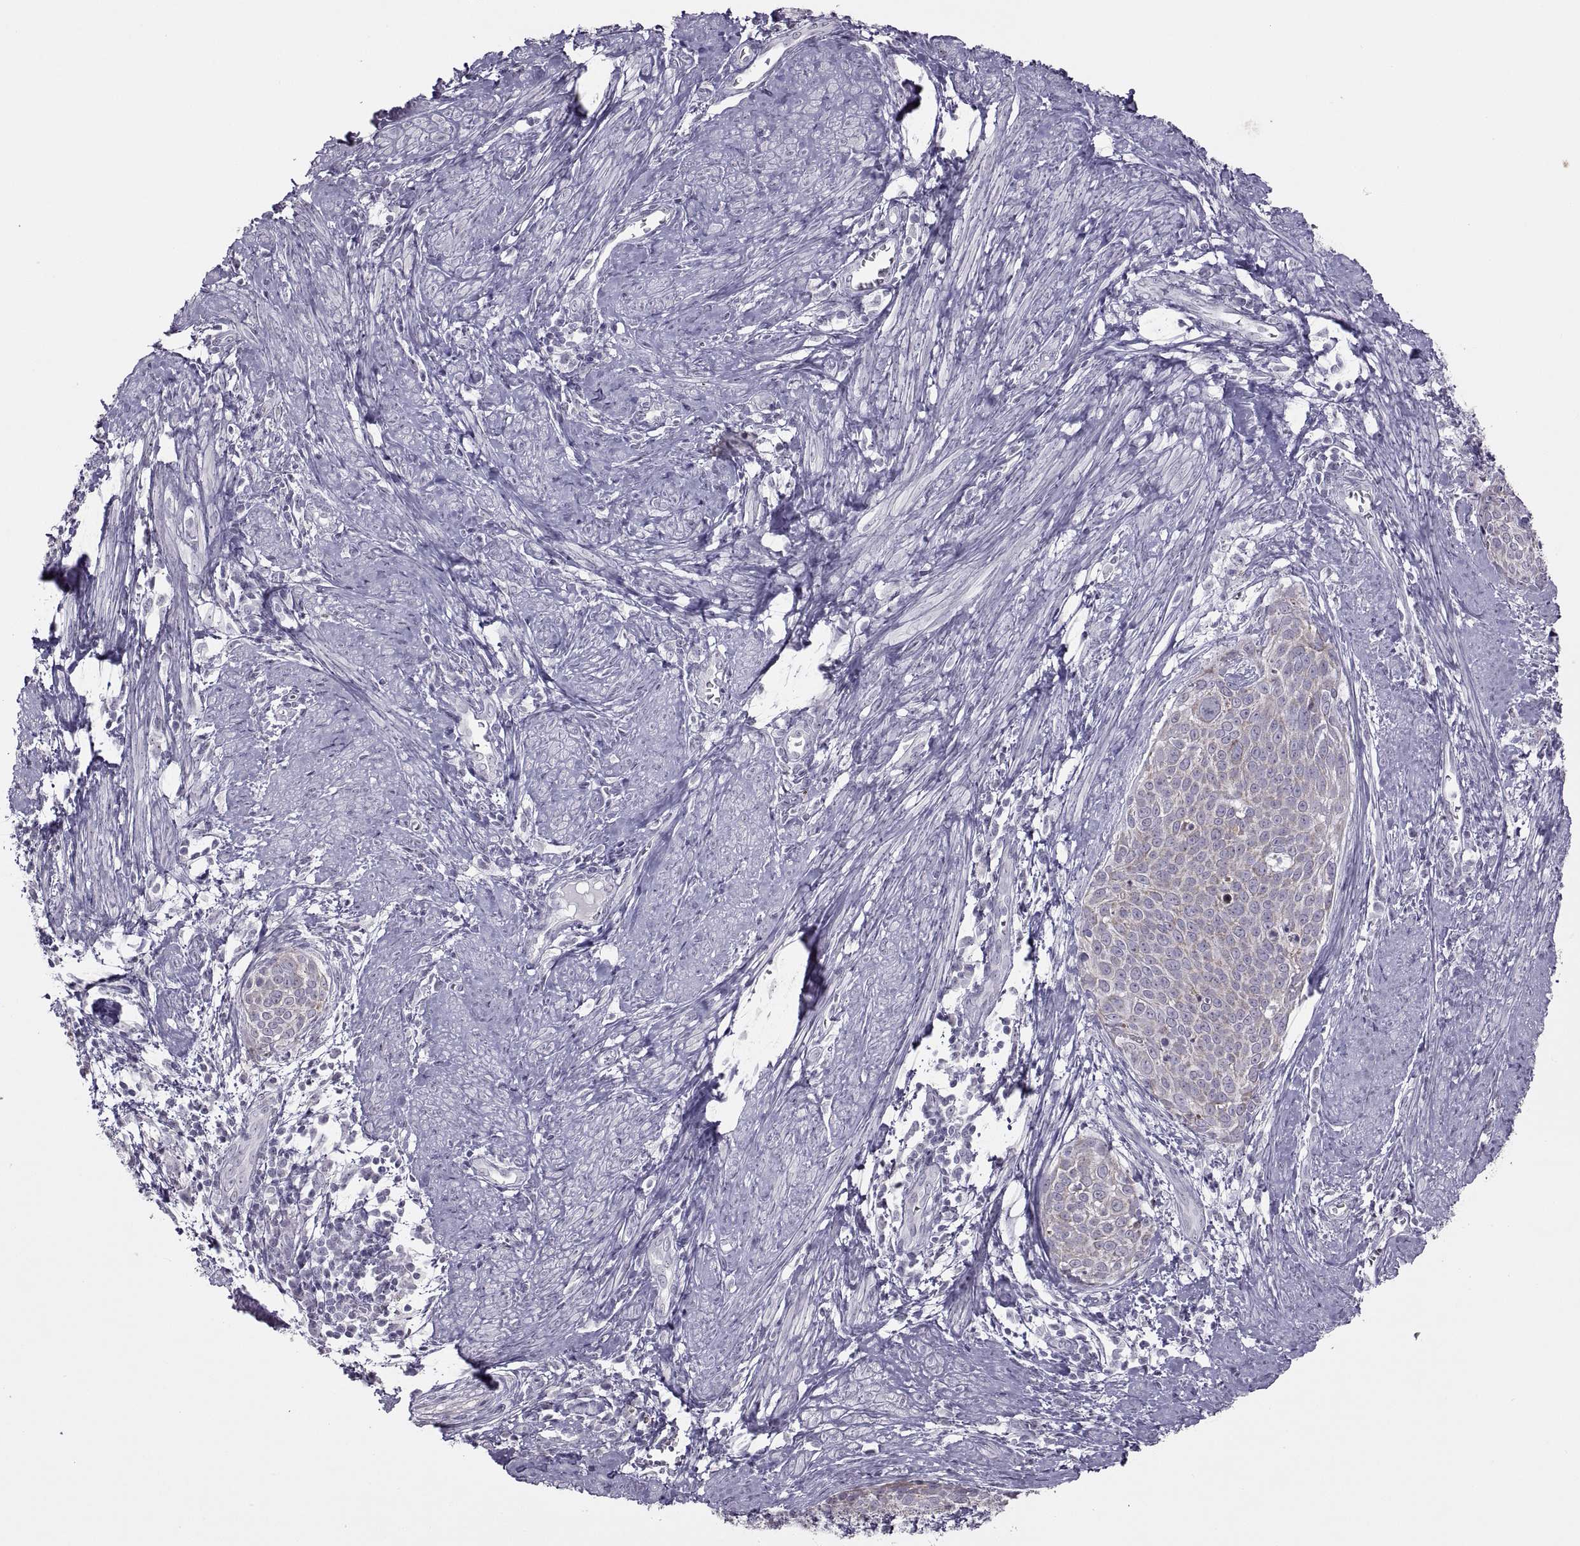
{"staining": {"intensity": "weak", "quantity": ">75%", "location": "cytoplasmic/membranous"}, "tissue": "cervical cancer", "cell_type": "Tumor cells", "image_type": "cancer", "snomed": [{"axis": "morphology", "description": "Squamous cell carcinoma, NOS"}, {"axis": "topography", "description": "Cervix"}], "caption": "Protein analysis of cervical cancer (squamous cell carcinoma) tissue demonstrates weak cytoplasmic/membranous positivity in approximately >75% of tumor cells.", "gene": "ASIC2", "patient": {"sex": "female", "age": 39}}